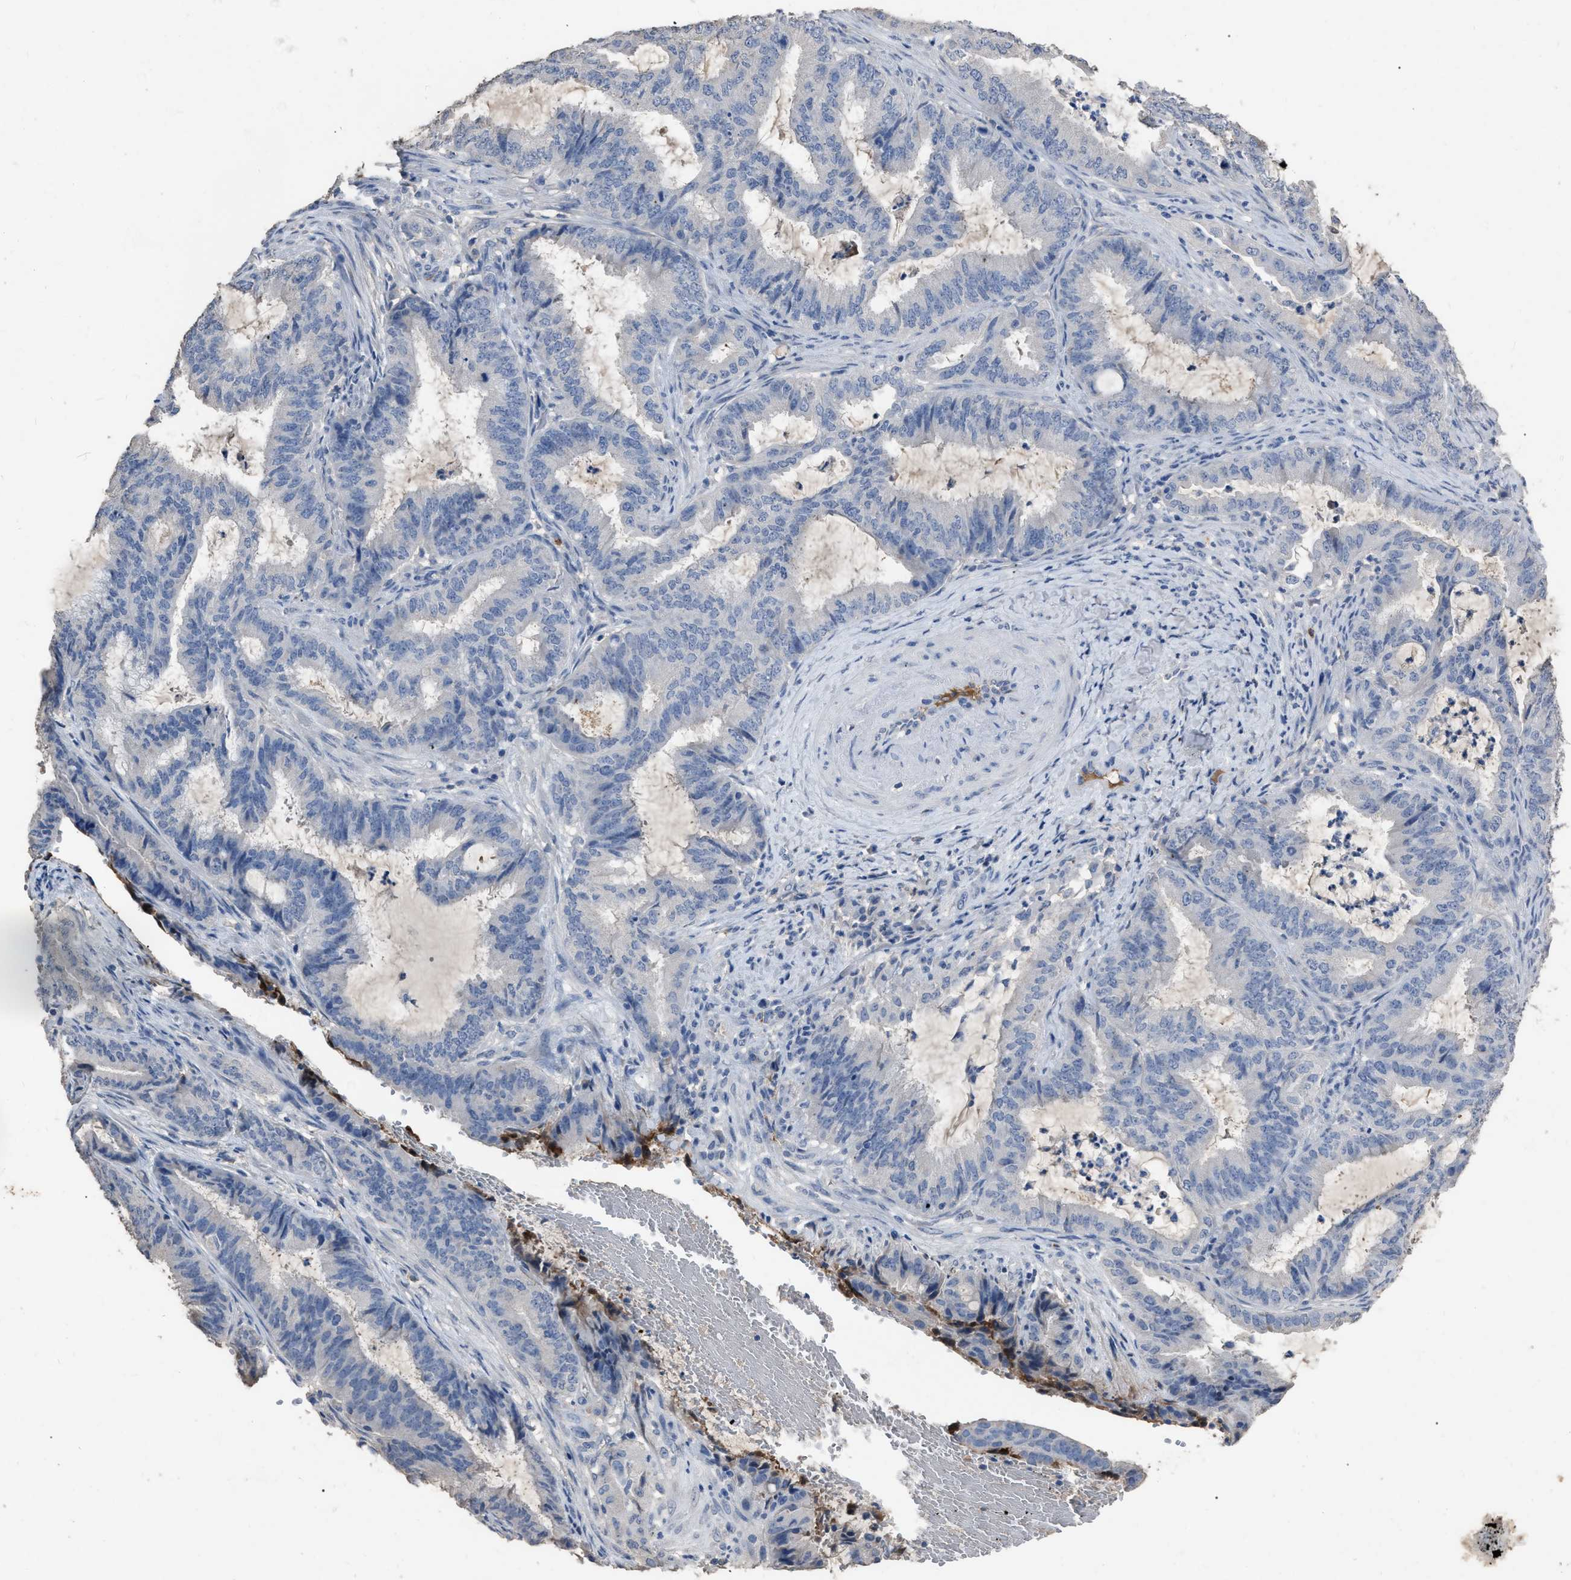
{"staining": {"intensity": "negative", "quantity": "none", "location": "none"}, "tissue": "endometrial cancer", "cell_type": "Tumor cells", "image_type": "cancer", "snomed": [{"axis": "morphology", "description": "Adenocarcinoma, NOS"}, {"axis": "topography", "description": "Endometrium"}], "caption": "Endometrial cancer (adenocarcinoma) stained for a protein using IHC shows no positivity tumor cells.", "gene": "HABP2", "patient": {"sex": "female", "age": 51}}